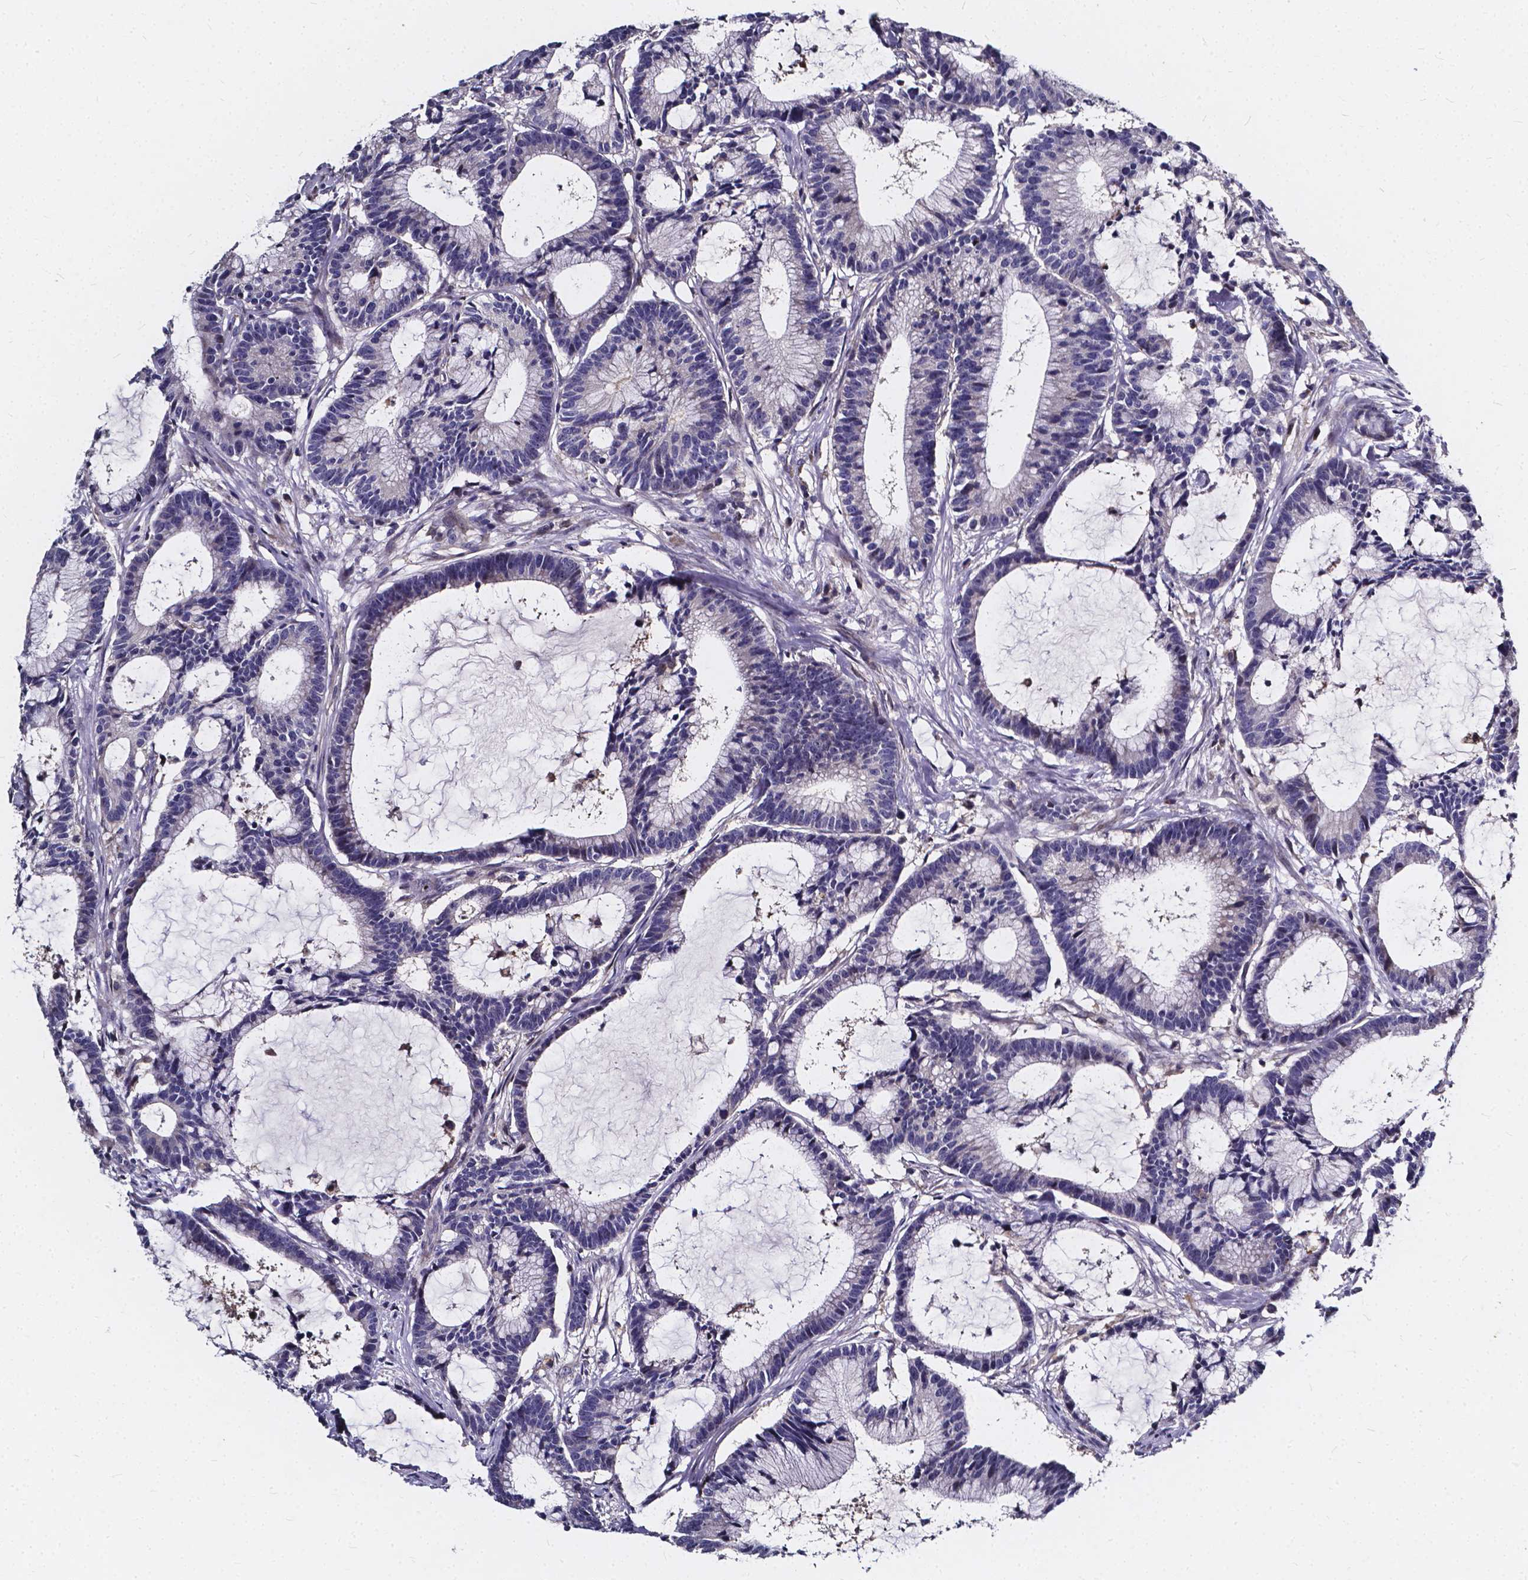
{"staining": {"intensity": "negative", "quantity": "none", "location": "none"}, "tissue": "colorectal cancer", "cell_type": "Tumor cells", "image_type": "cancer", "snomed": [{"axis": "morphology", "description": "Adenocarcinoma, NOS"}, {"axis": "topography", "description": "Colon"}], "caption": "Tumor cells show no significant protein expression in adenocarcinoma (colorectal).", "gene": "SOWAHA", "patient": {"sex": "female", "age": 78}}